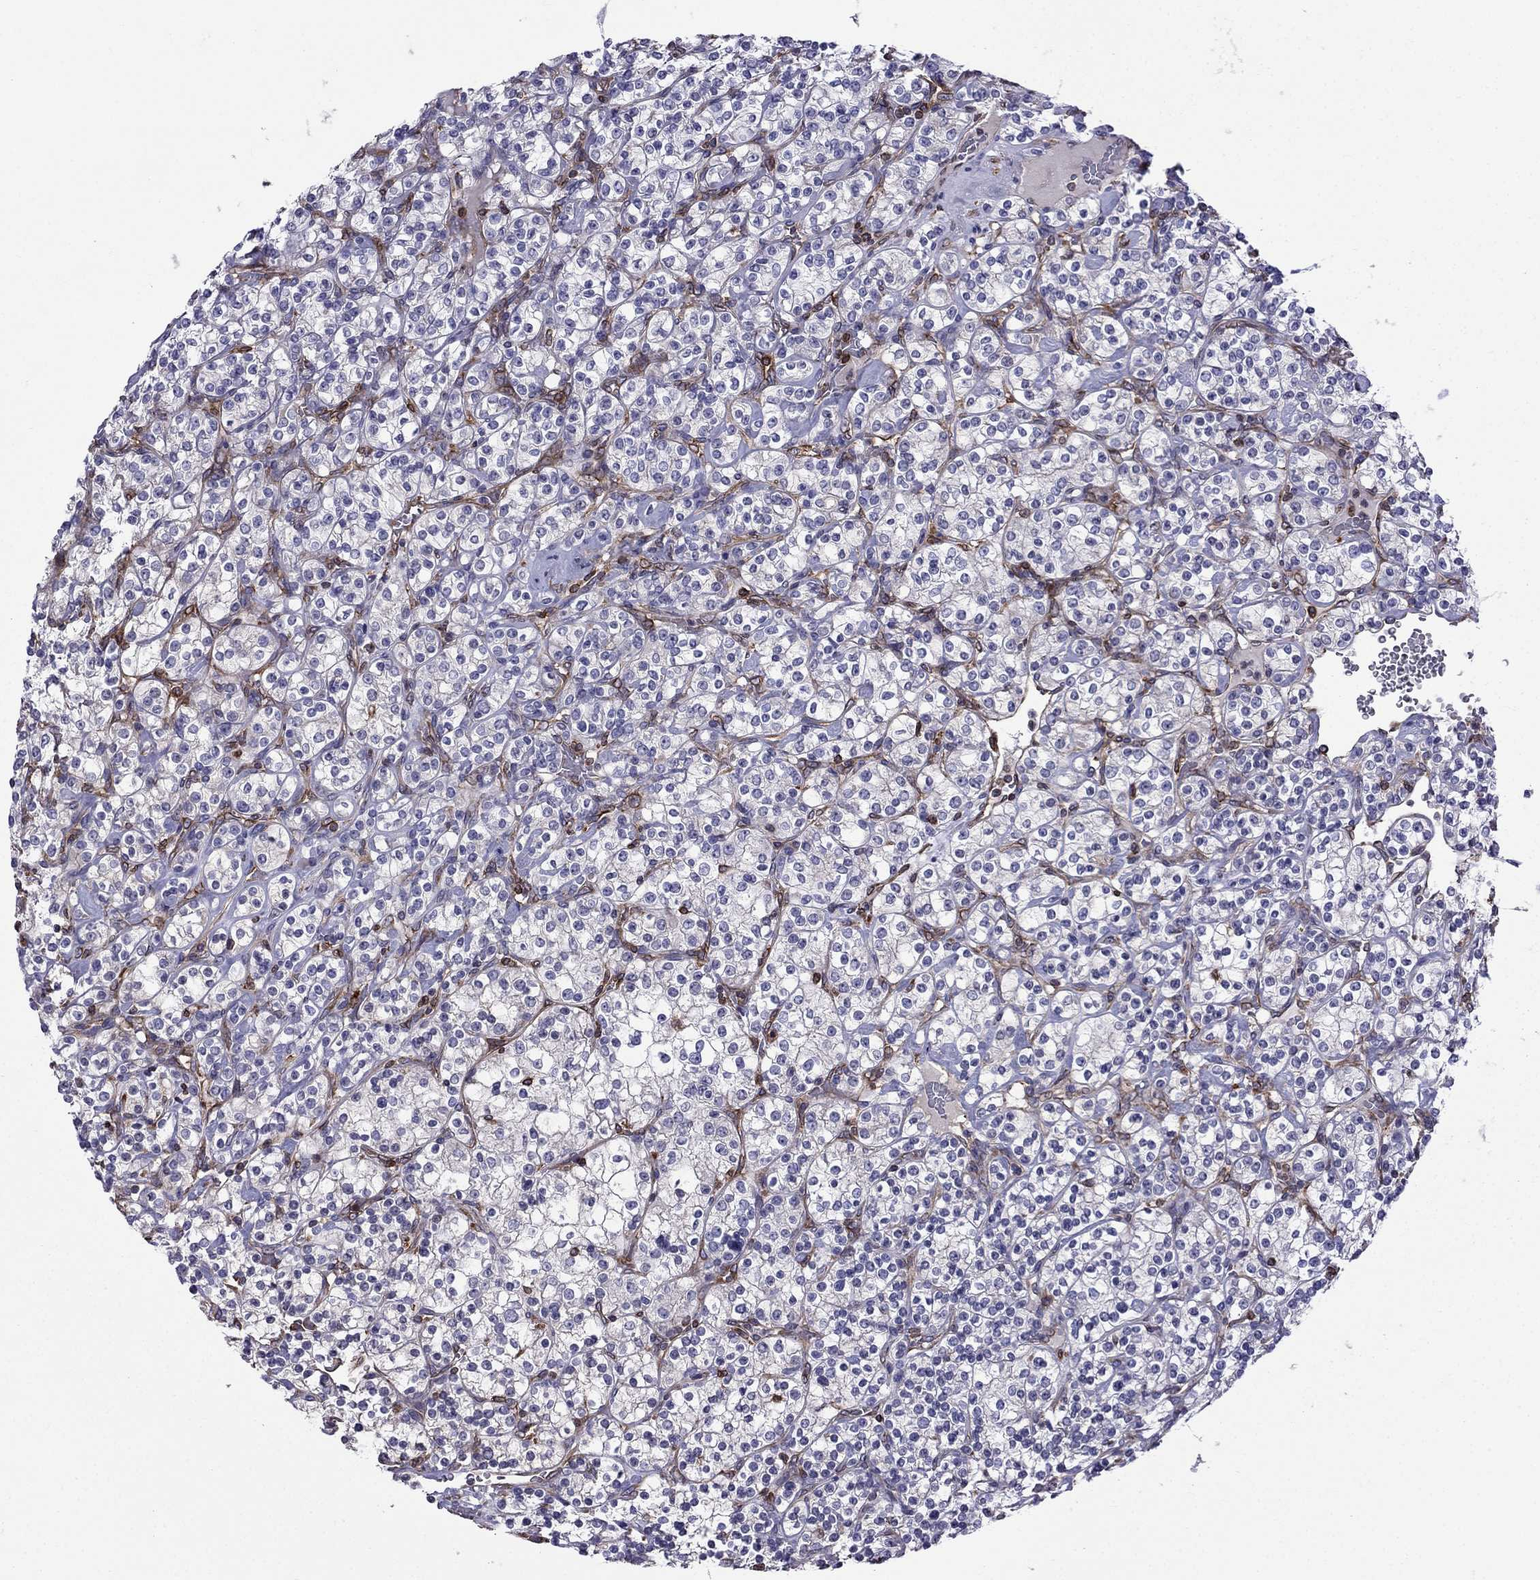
{"staining": {"intensity": "negative", "quantity": "none", "location": "none"}, "tissue": "renal cancer", "cell_type": "Tumor cells", "image_type": "cancer", "snomed": [{"axis": "morphology", "description": "Adenocarcinoma, NOS"}, {"axis": "topography", "description": "Kidney"}], "caption": "A high-resolution micrograph shows immunohistochemistry (IHC) staining of renal adenocarcinoma, which shows no significant staining in tumor cells.", "gene": "GNAL", "patient": {"sex": "male", "age": 77}}